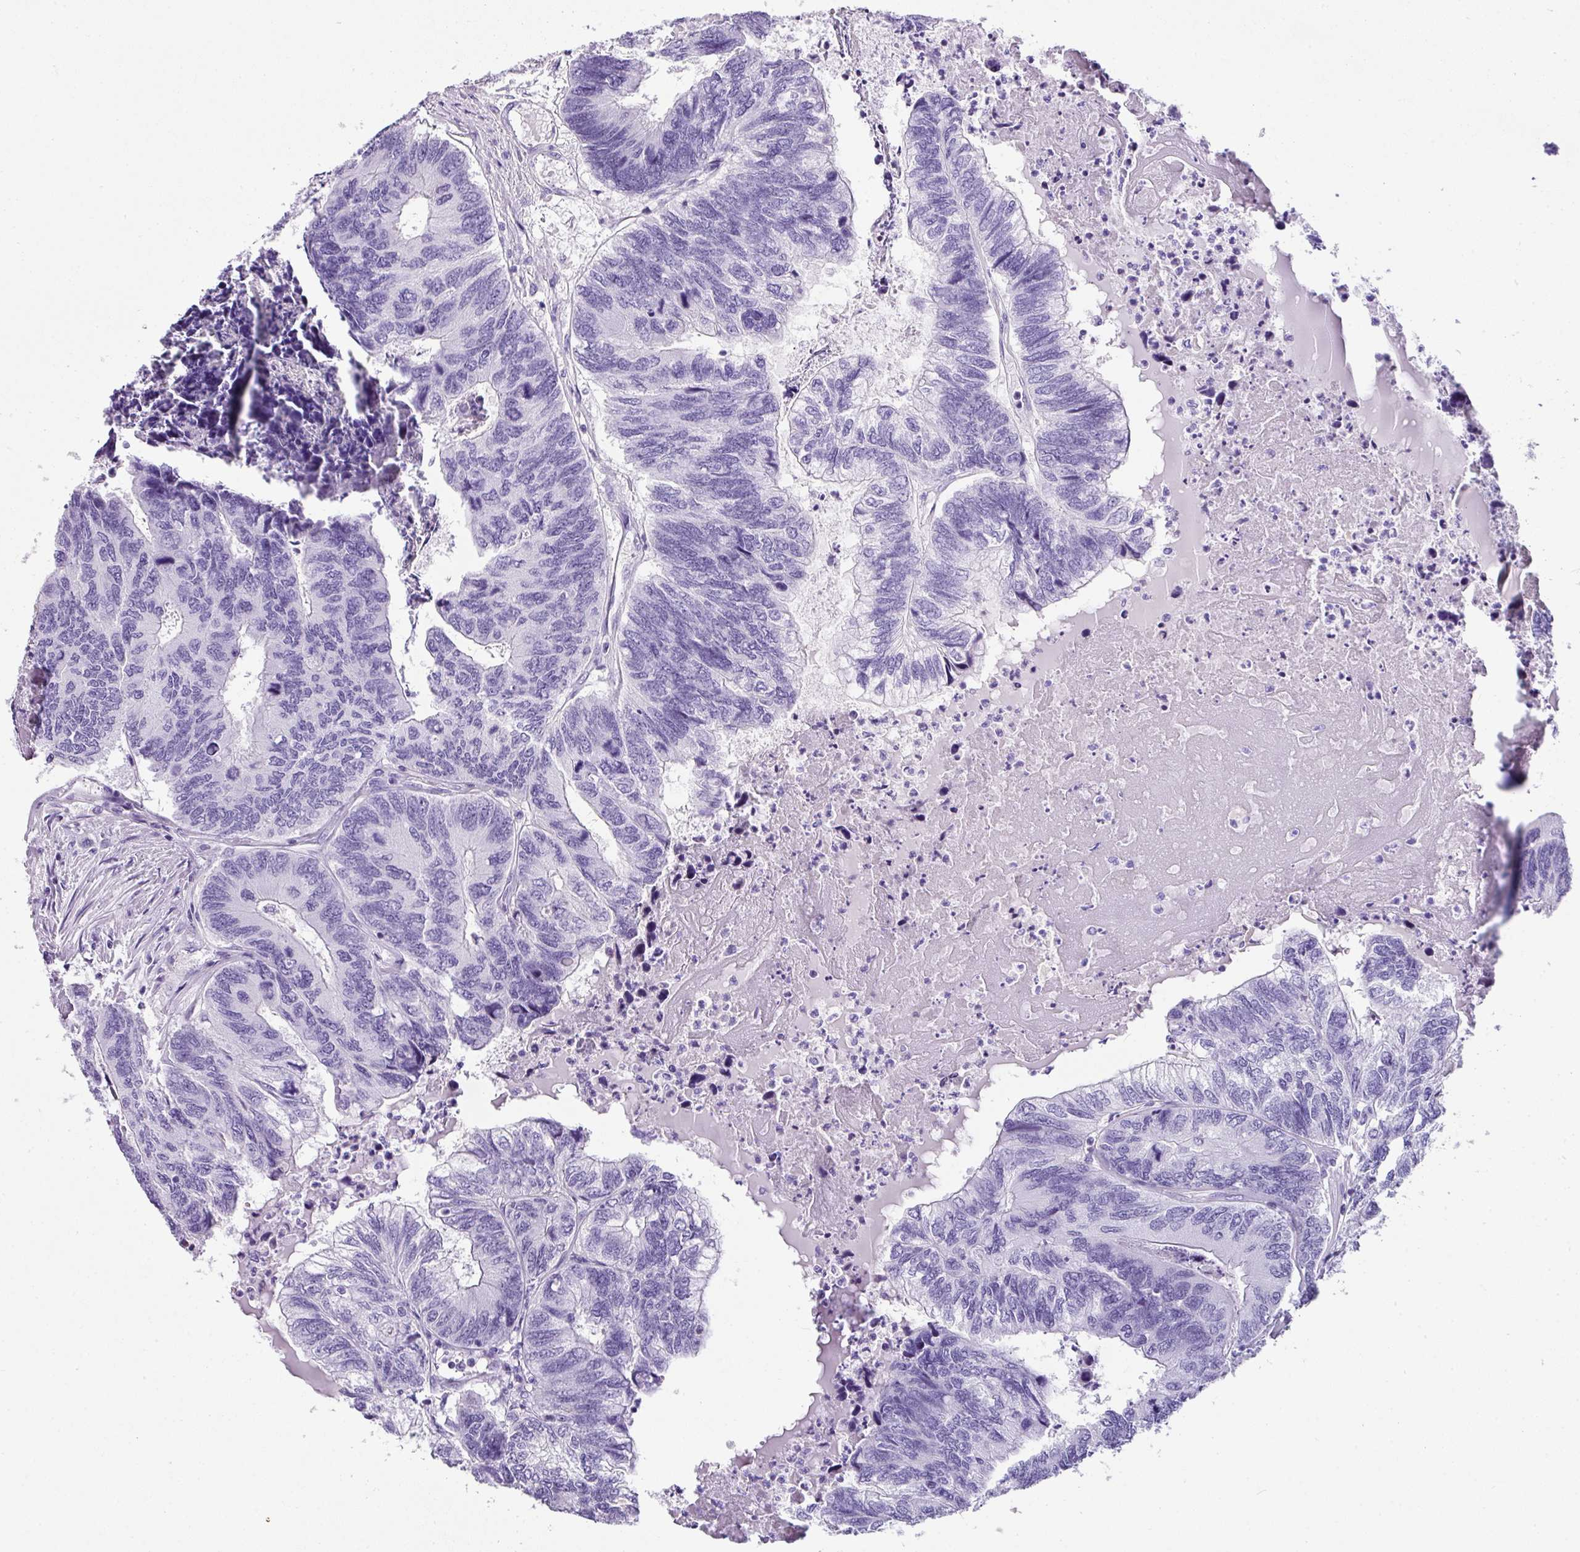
{"staining": {"intensity": "negative", "quantity": "none", "location": "none"}, "tissue": "colorectal cancer", "cell_type": "Tumor cells", "image_type": "cancer", "snomed": [{"axis": "morphology", "description": "Adenocarcinoma, NOS"}, {"axis": "topography", "description": "Colon"}], "caption": "The photomicrograph demonstrates no staining of tumor cells in colorectal cancer.", "gene": "MUC21", "patient": {"sex": "female", "age": 67}}